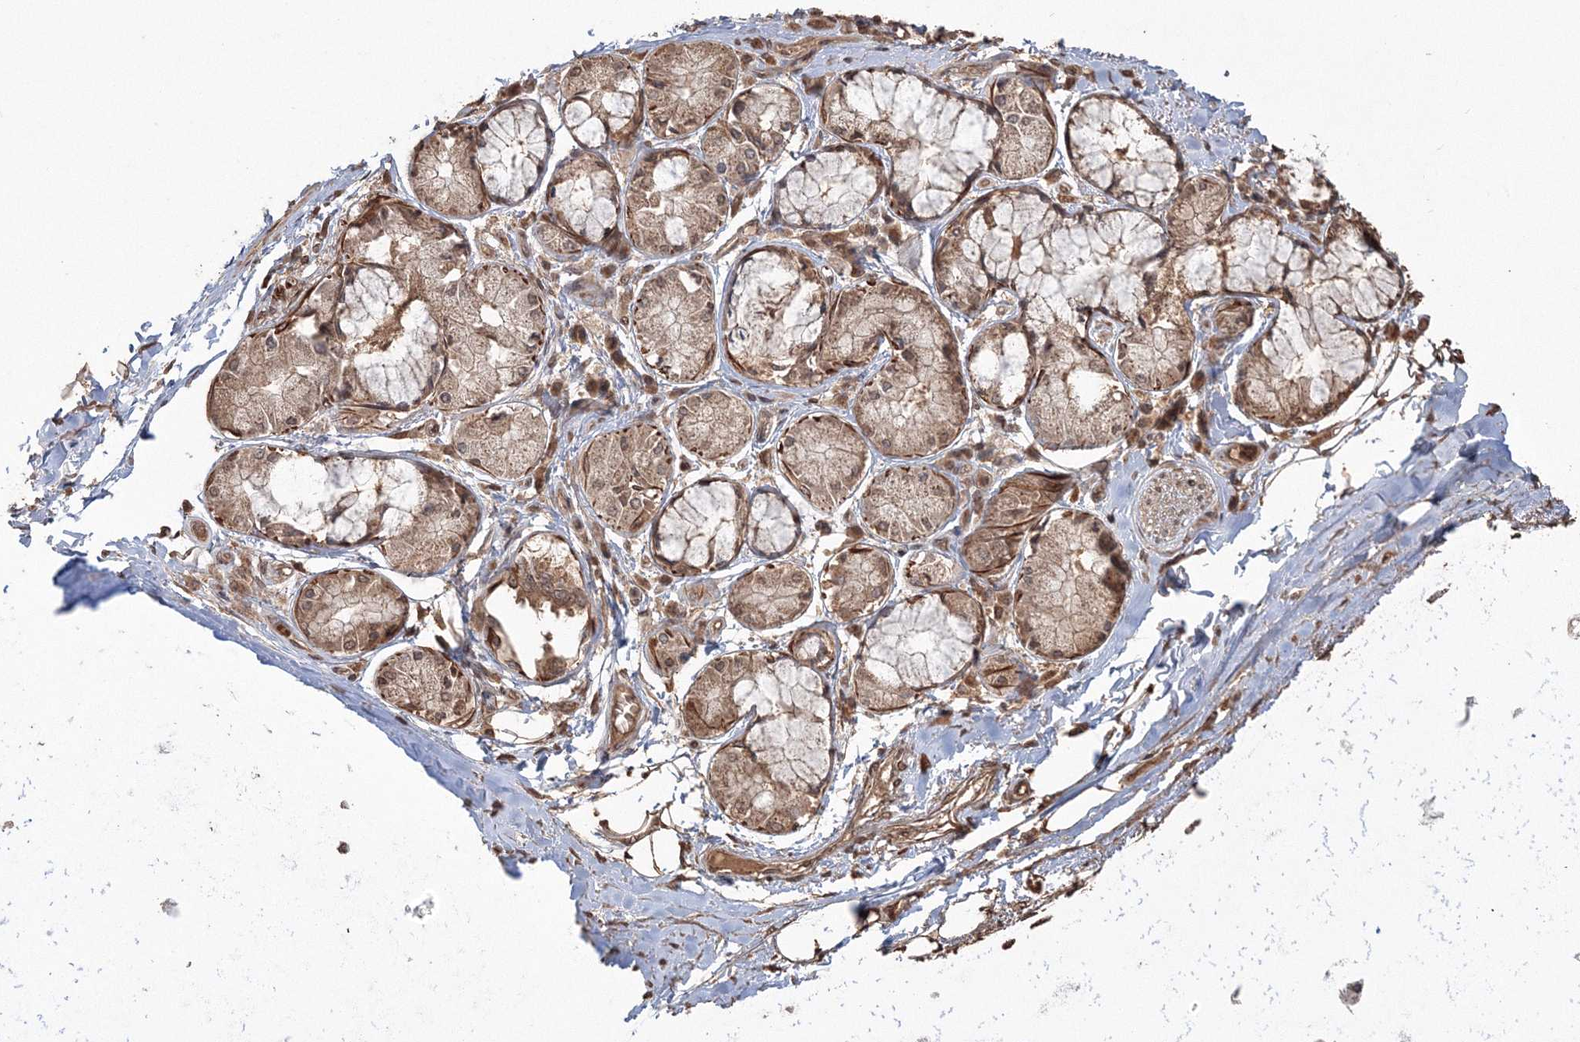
{"staining": {"intensity": "moderate", "quantity": "25%-75%", "location": "cytoplasmic/membranous"}, "tissue": "adipose tissue", "cell_type": "Adipocytes", "image_type": "normal", "snomed": [{"axis": "morphology", "description": "Normal tissue, NOS"}, {"axis": "topography", "description": "Cartilage tissue"}, {"axis": "topography", "description": "Bronchus"}, {"axis": "topography", "description": "Lung"}, {"axis": "topography", "description": "Peripheral nerve tissue"}], "caption": "Human adipose tissue stained with a brown dye displays moderate cytoplasmic/membranous positive positivity in approximately 25%-75% of adipocytes.", "gene": "CCDC122", "patient": {"sex": "female", "age": 49}}